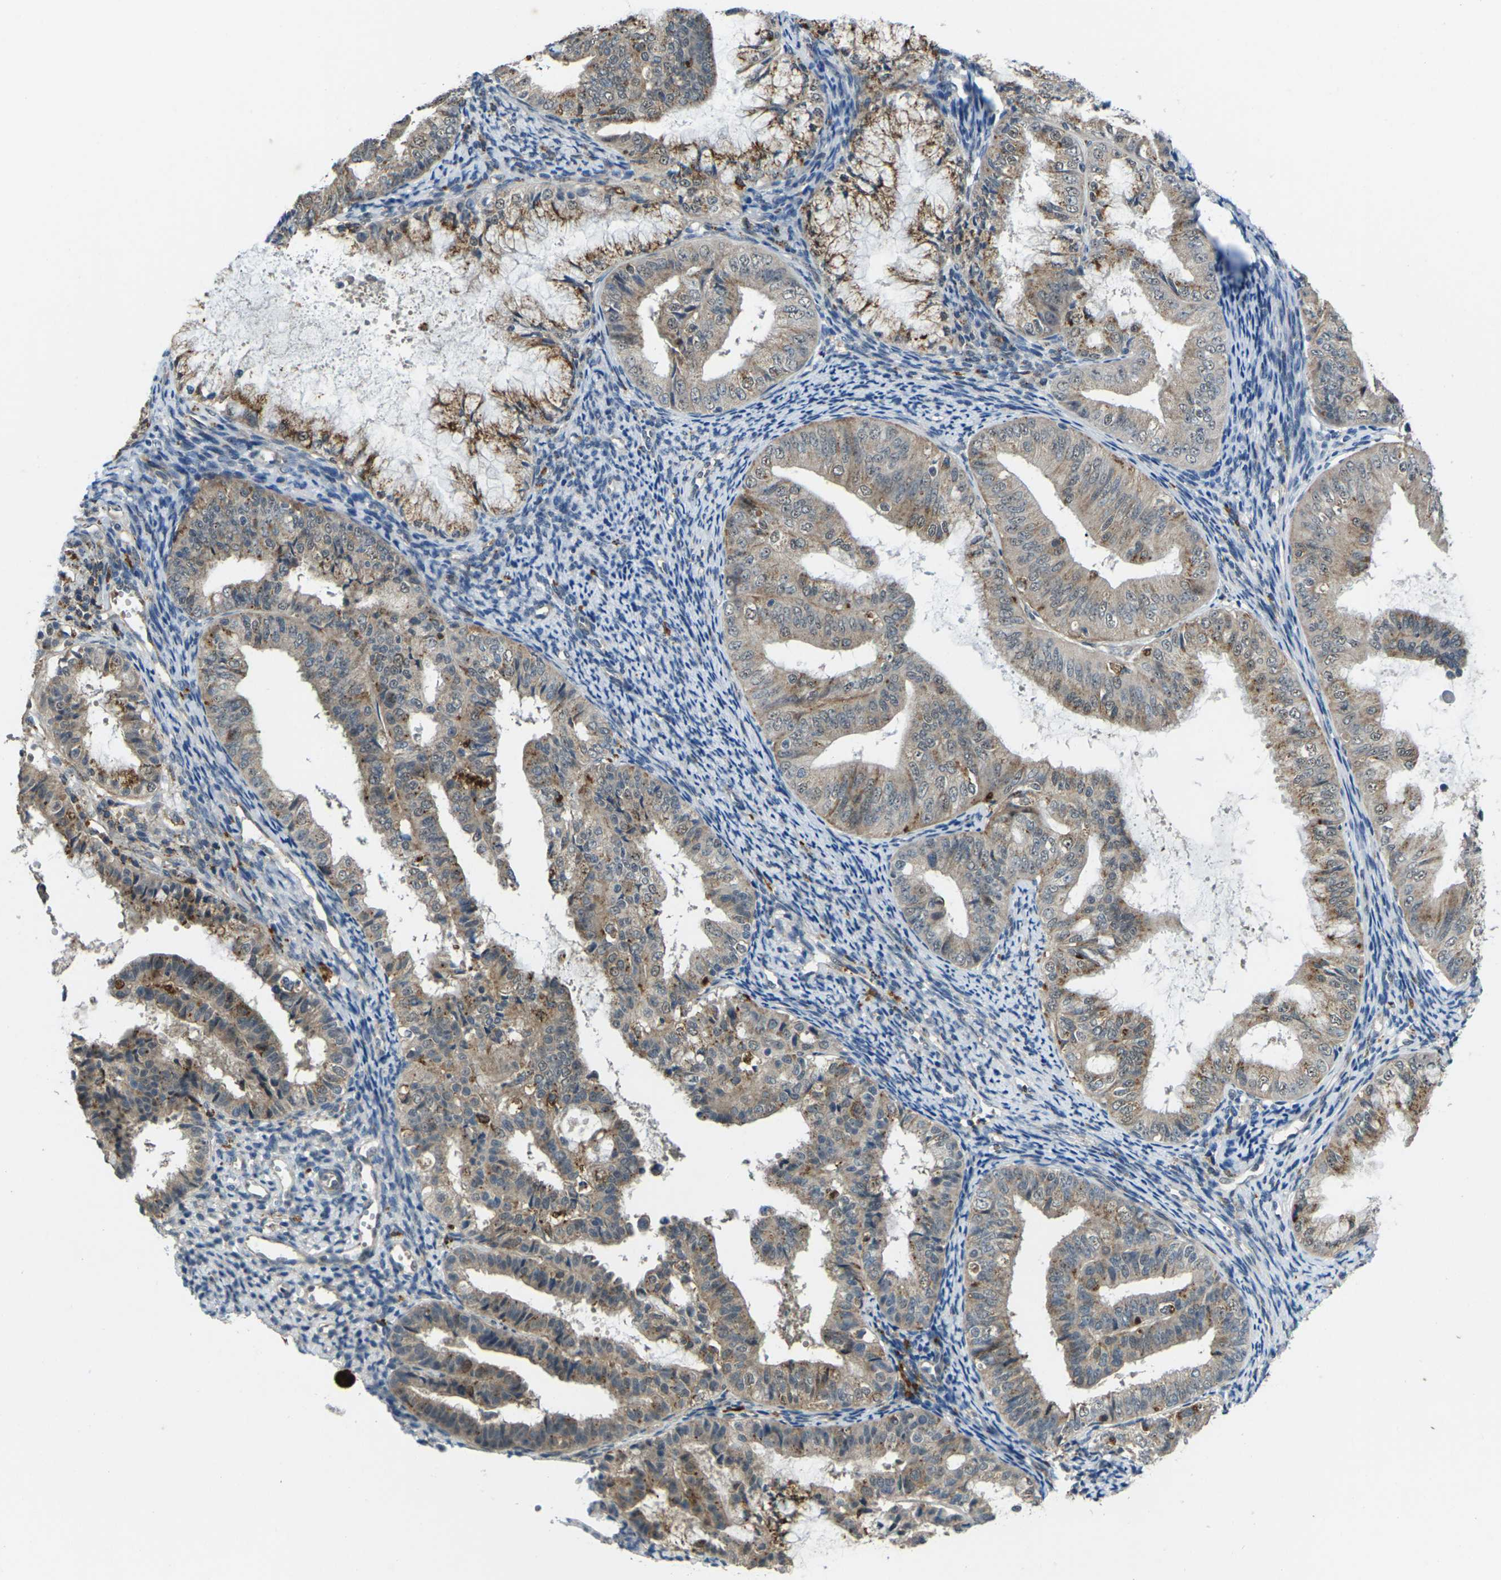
{"staining": {"intensity": "weak", "quantity": ">75%", "location": "cytoplasmic/membranous"}, "tissue": "endometrial cancer", "cell_type": "Tumor cells", "image_type": "cancer", "snomed": [{"axis": "morphology", "description": "Adenocarcinoma, NOS"}, {"axis": "topography", "description": "Endometrium"}], "caption": "Adenocarcinoma (endometrial) stained with a brown dye displays weak cytoplasmic/membranous positive expression in approximately >75% of tumor cells.", "gene": "SLC31A2", "patient": {"sex": "female", "age": 63}}